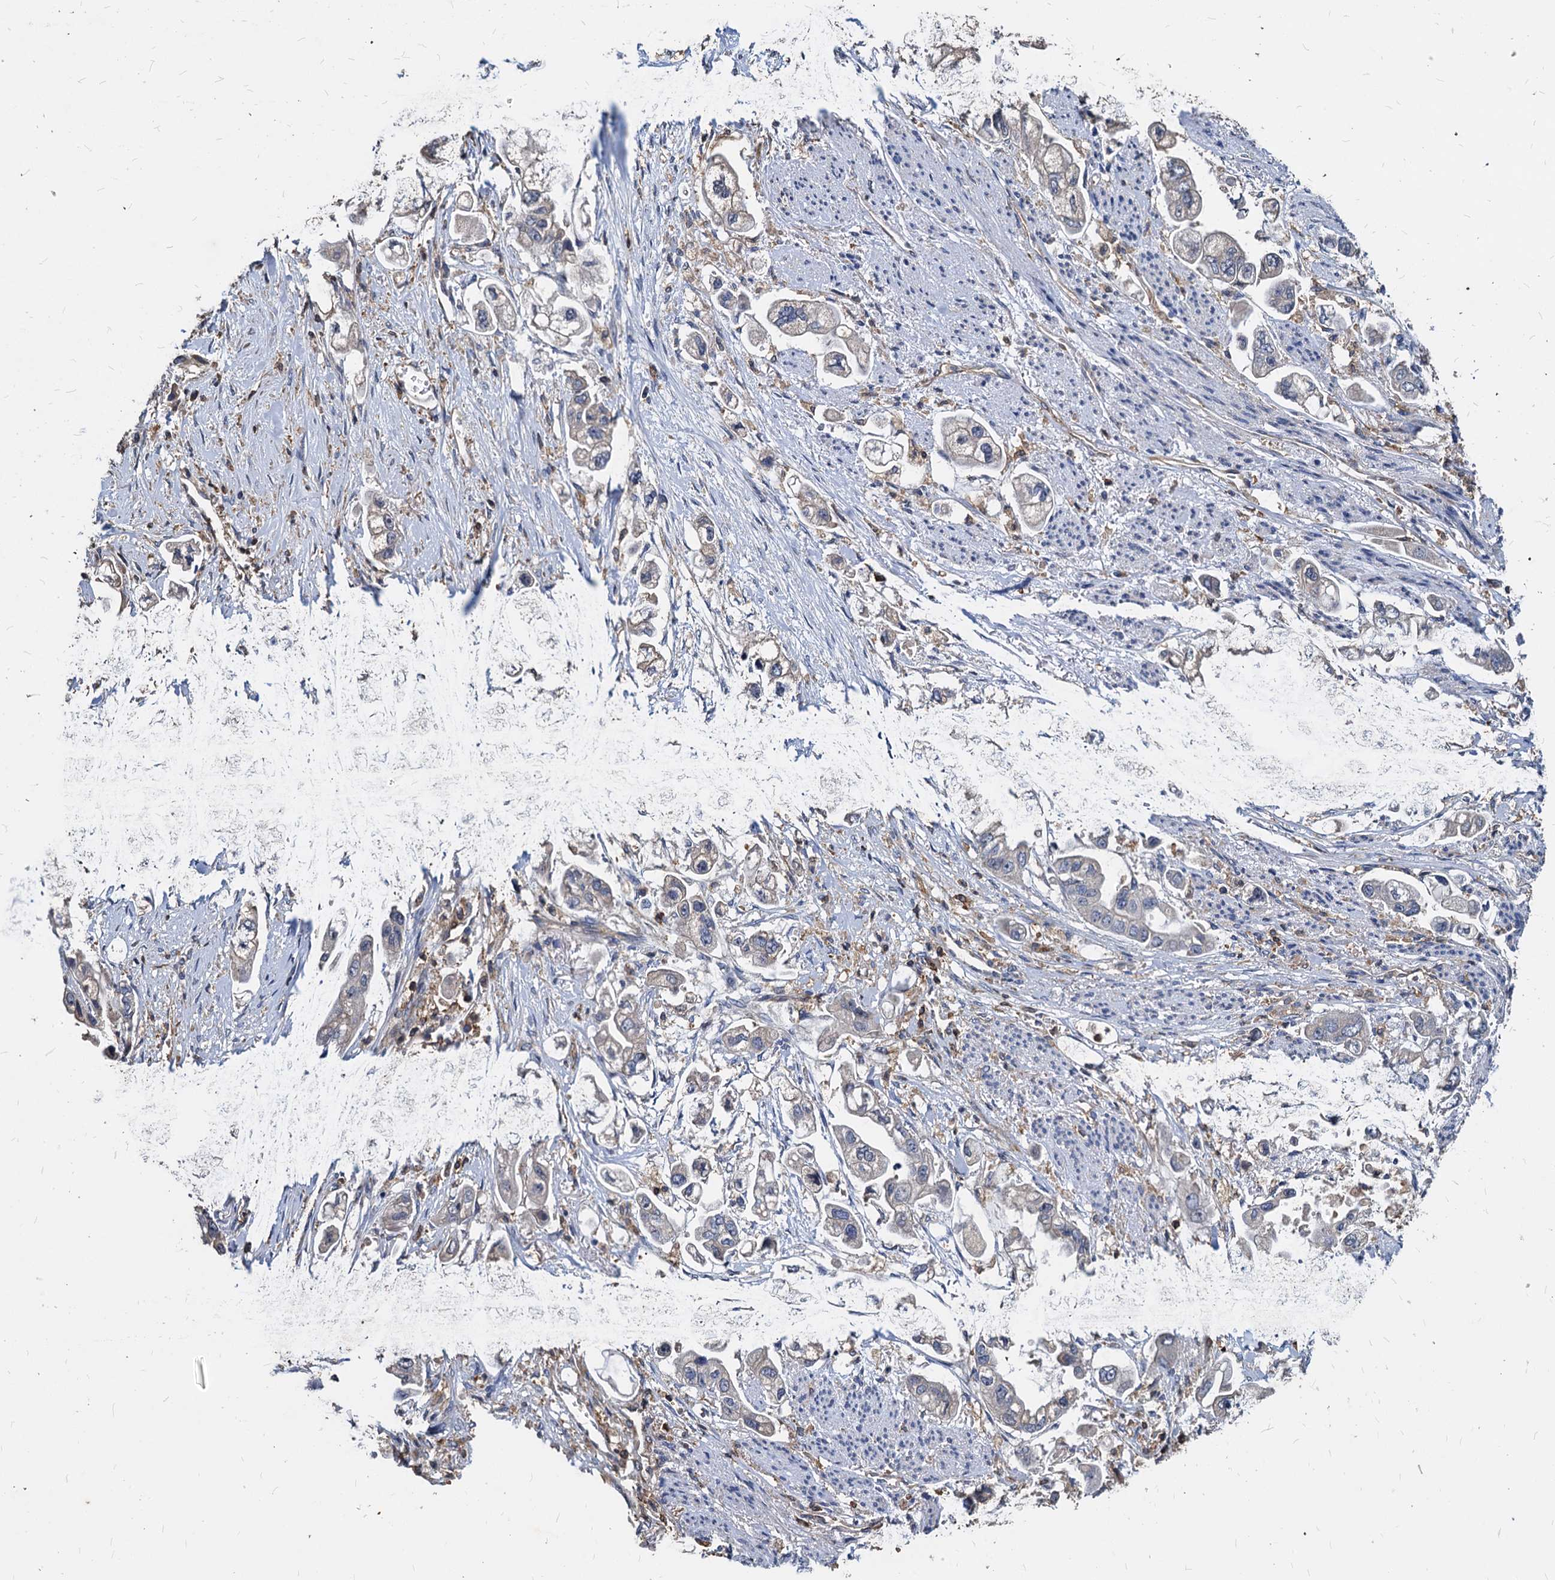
{"staining": {"intensity": "negative", "quantity": "none", "location": "none"}, "tissue": "stomach cancer", "cell_type": "Tumor cells", "image_type": "cancer", "snomed": [{"axis": "morphology", "description": "Adenocarcinoma, NOS"}, {"axis": "topography", "description": "Stomach"}], "caption": "The IHC histopathology image has no significant expression in tumor cells of stomach adenocarcinoma tissue.", "gene": "LCP2", "patient": {"sex": "male", "age": 62}}